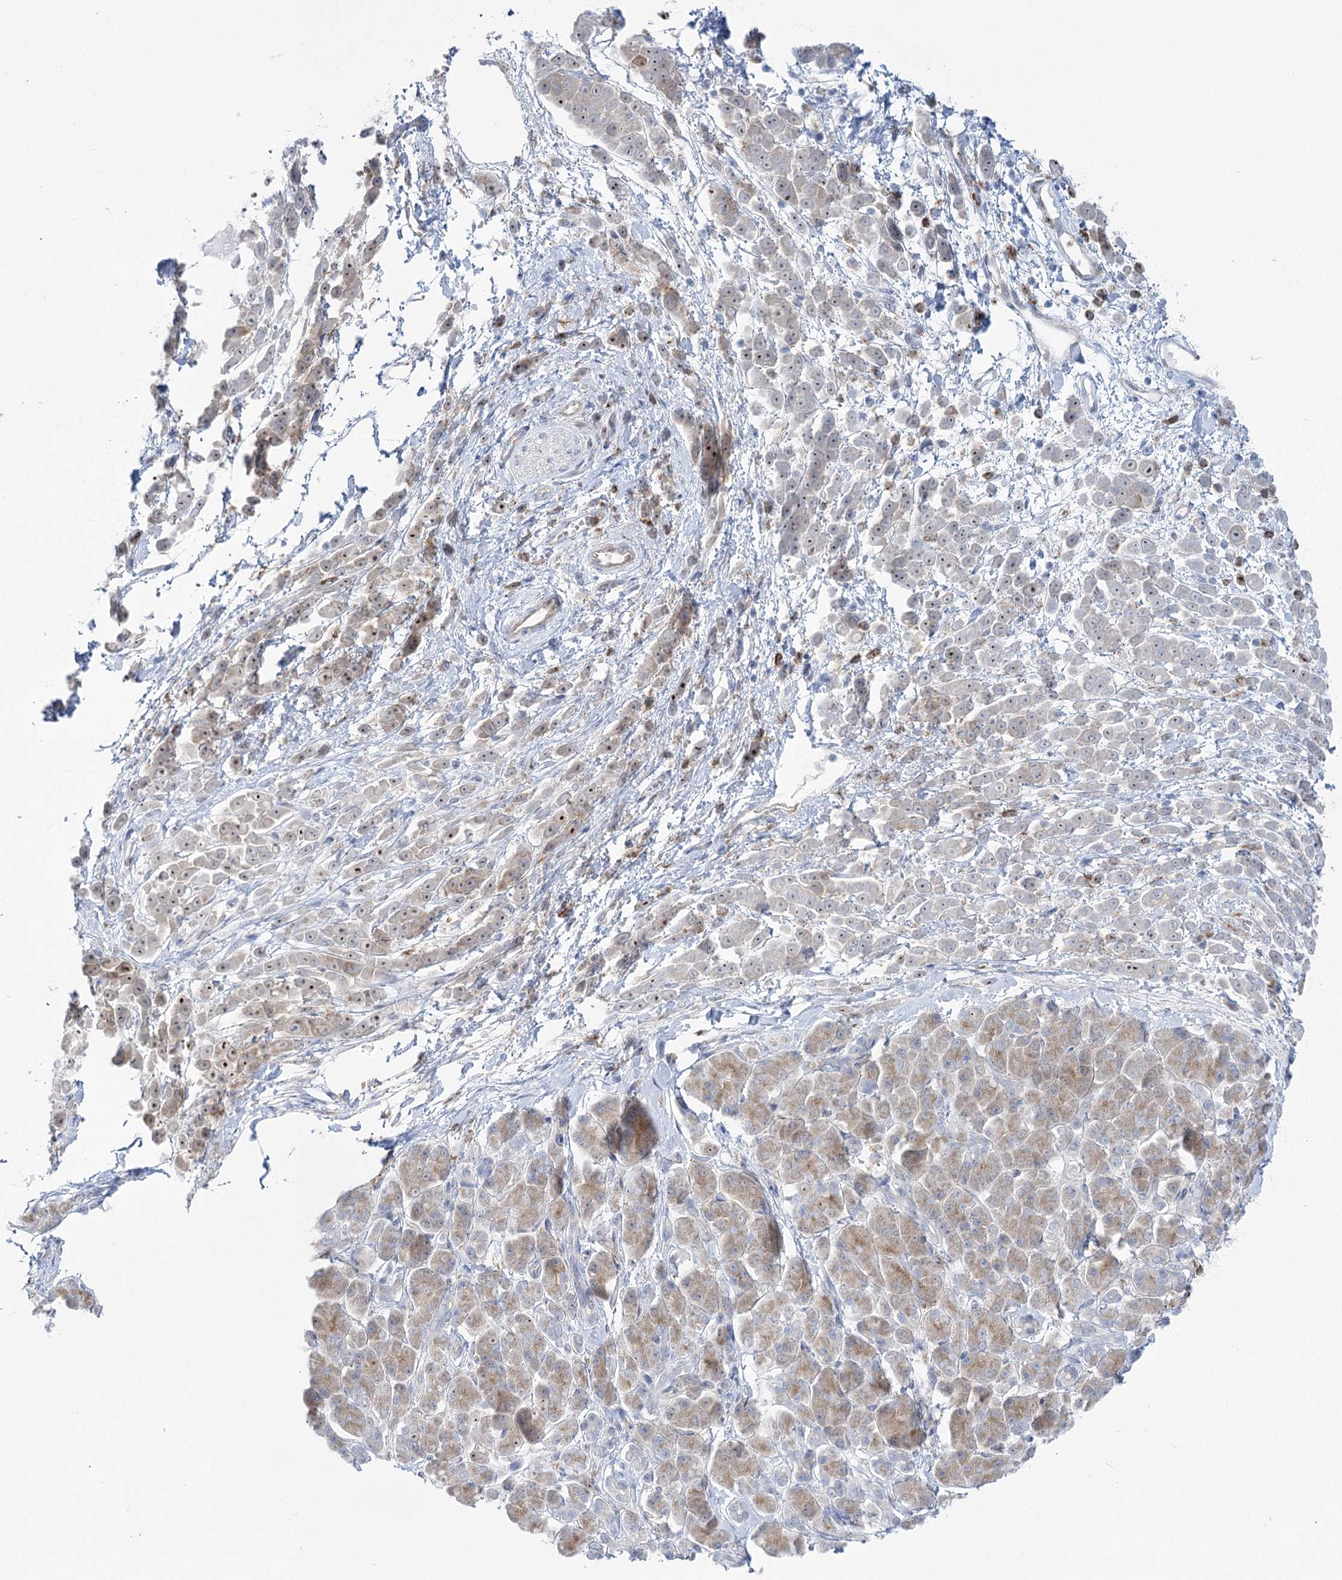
{"staining": {"intensity": "negative", "quantity": "none", "location": "none"}, "tissue": "pancreatic cancer", "cell_type": "Tumor cells", "image_type": "cancer", "snomed": [{"axis": "morphology", "description": "Normal tissue, NOS"}, {"axis": "morphology", "description": "Adenocarcinoma, NOS"}, {"axis": "topography", "description": "Pancreas"}], "caption": "Tumor cells are negative for brown protein staining in pancreatic adenocarcinoma.", "gene": "CCDC88A", "patient": {"sex": "female", "age": 64}}